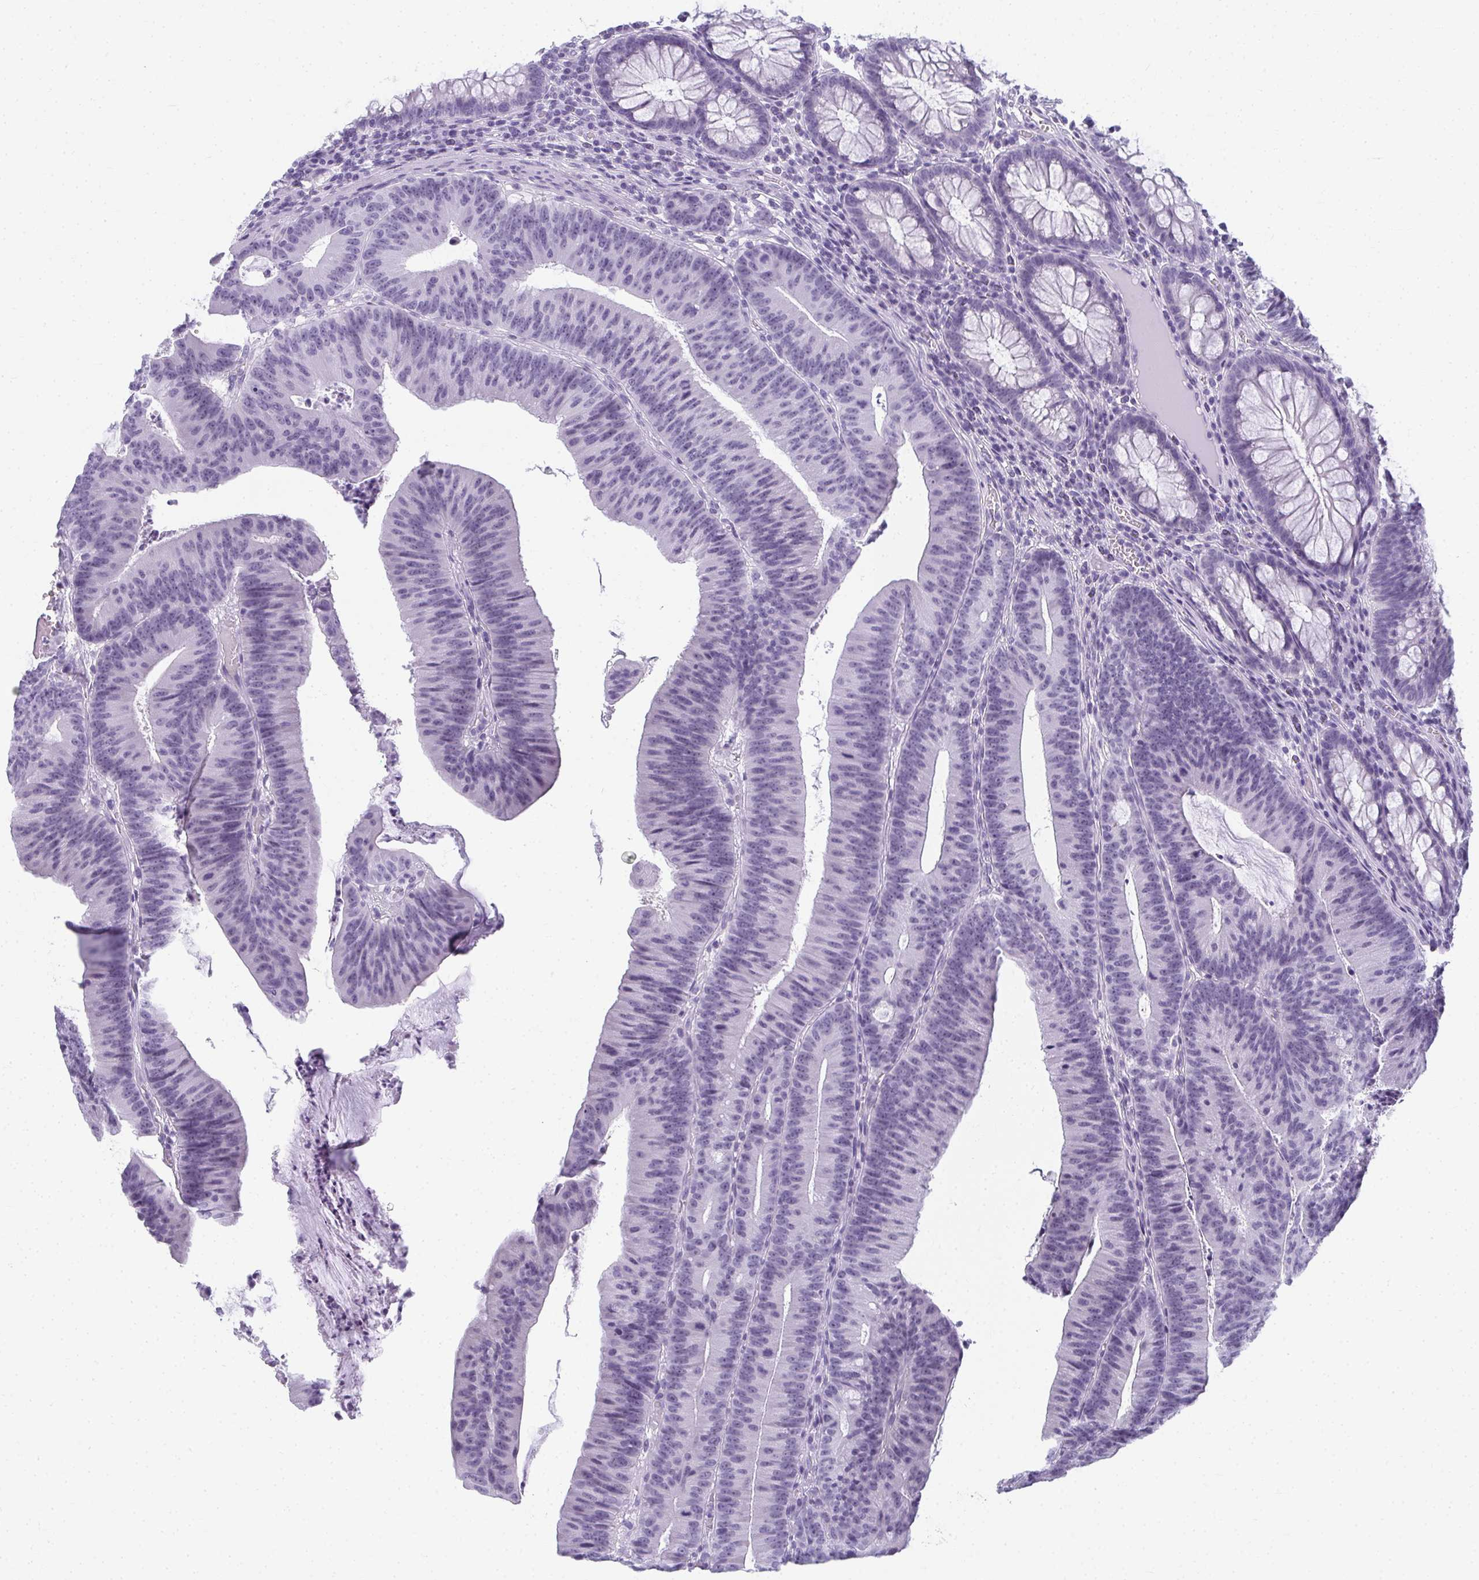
{"staining": {"intensity": "negative", "quantity": "none", "location": "none"}, "tissue": "colorectal cancer", "cell_type": "Tumor cells", "image_type": "cancer", "snomed": [{"axis": "morphology", "description": "Adenocarcinoma, NOS"}, {"axis": "topography", "description": "Colon"}], "caption": "Adenocarcinoma (colorectal) was stained to show a protein in brown. There is no significant staining in tumor cells.", "gene": "MOBP", "patient": {"sex": "female", "age": 78}}